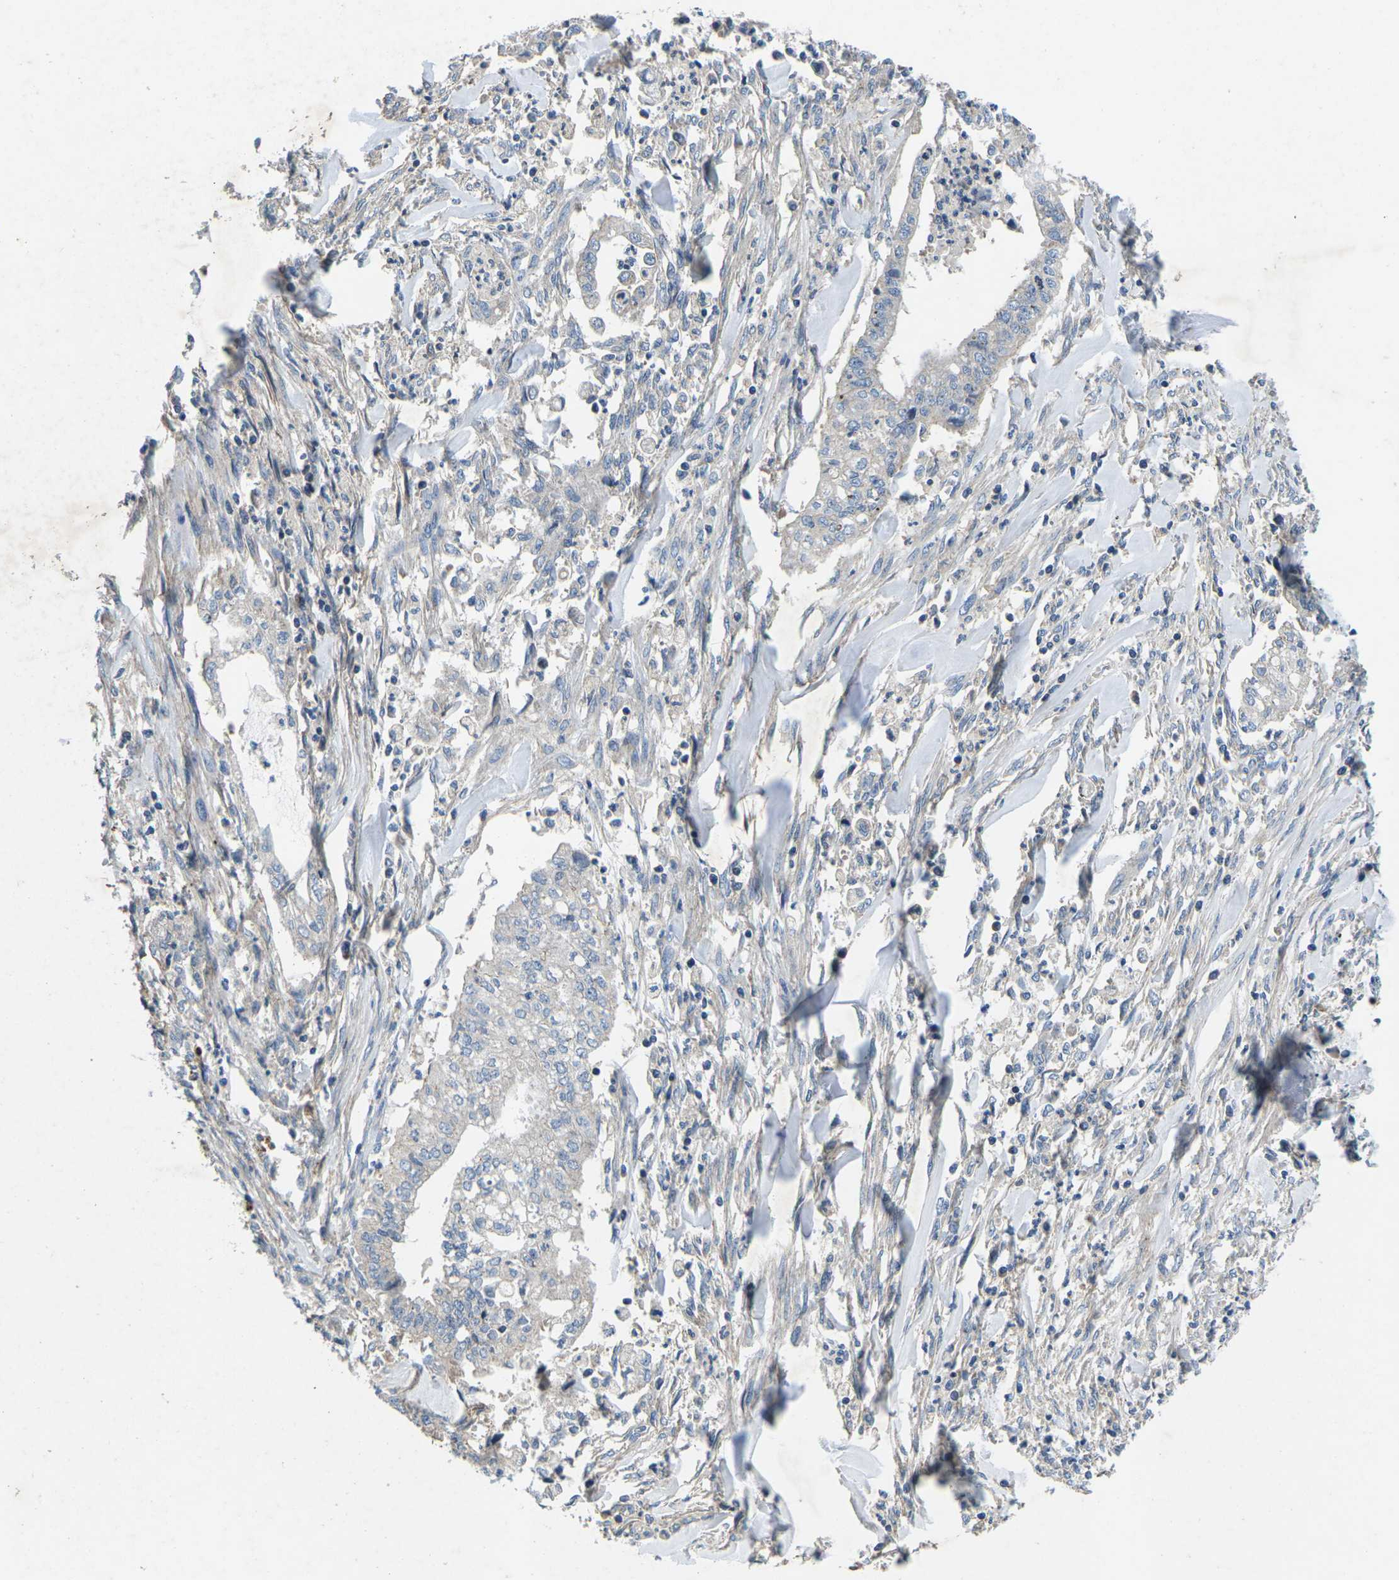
{"staining": {"intensity": "negative", "quantity": "none", "location": "none"}, "tissue": "cervical cancer", "cell_type": "Tumor cells", "image_type": "cancer", "snomed": [{"axis": "morphology", "description": "Adenocarcinoma, NOS"}, {"axis": "topography", "description": "Cervix"}], "caption": "Cervical adenocarcinoma was stained to show a protein in brown. There is no significant expression in tumor cells.", "gene": "PDCD6IP", "patient": {"sex": "female", "age": 44}}